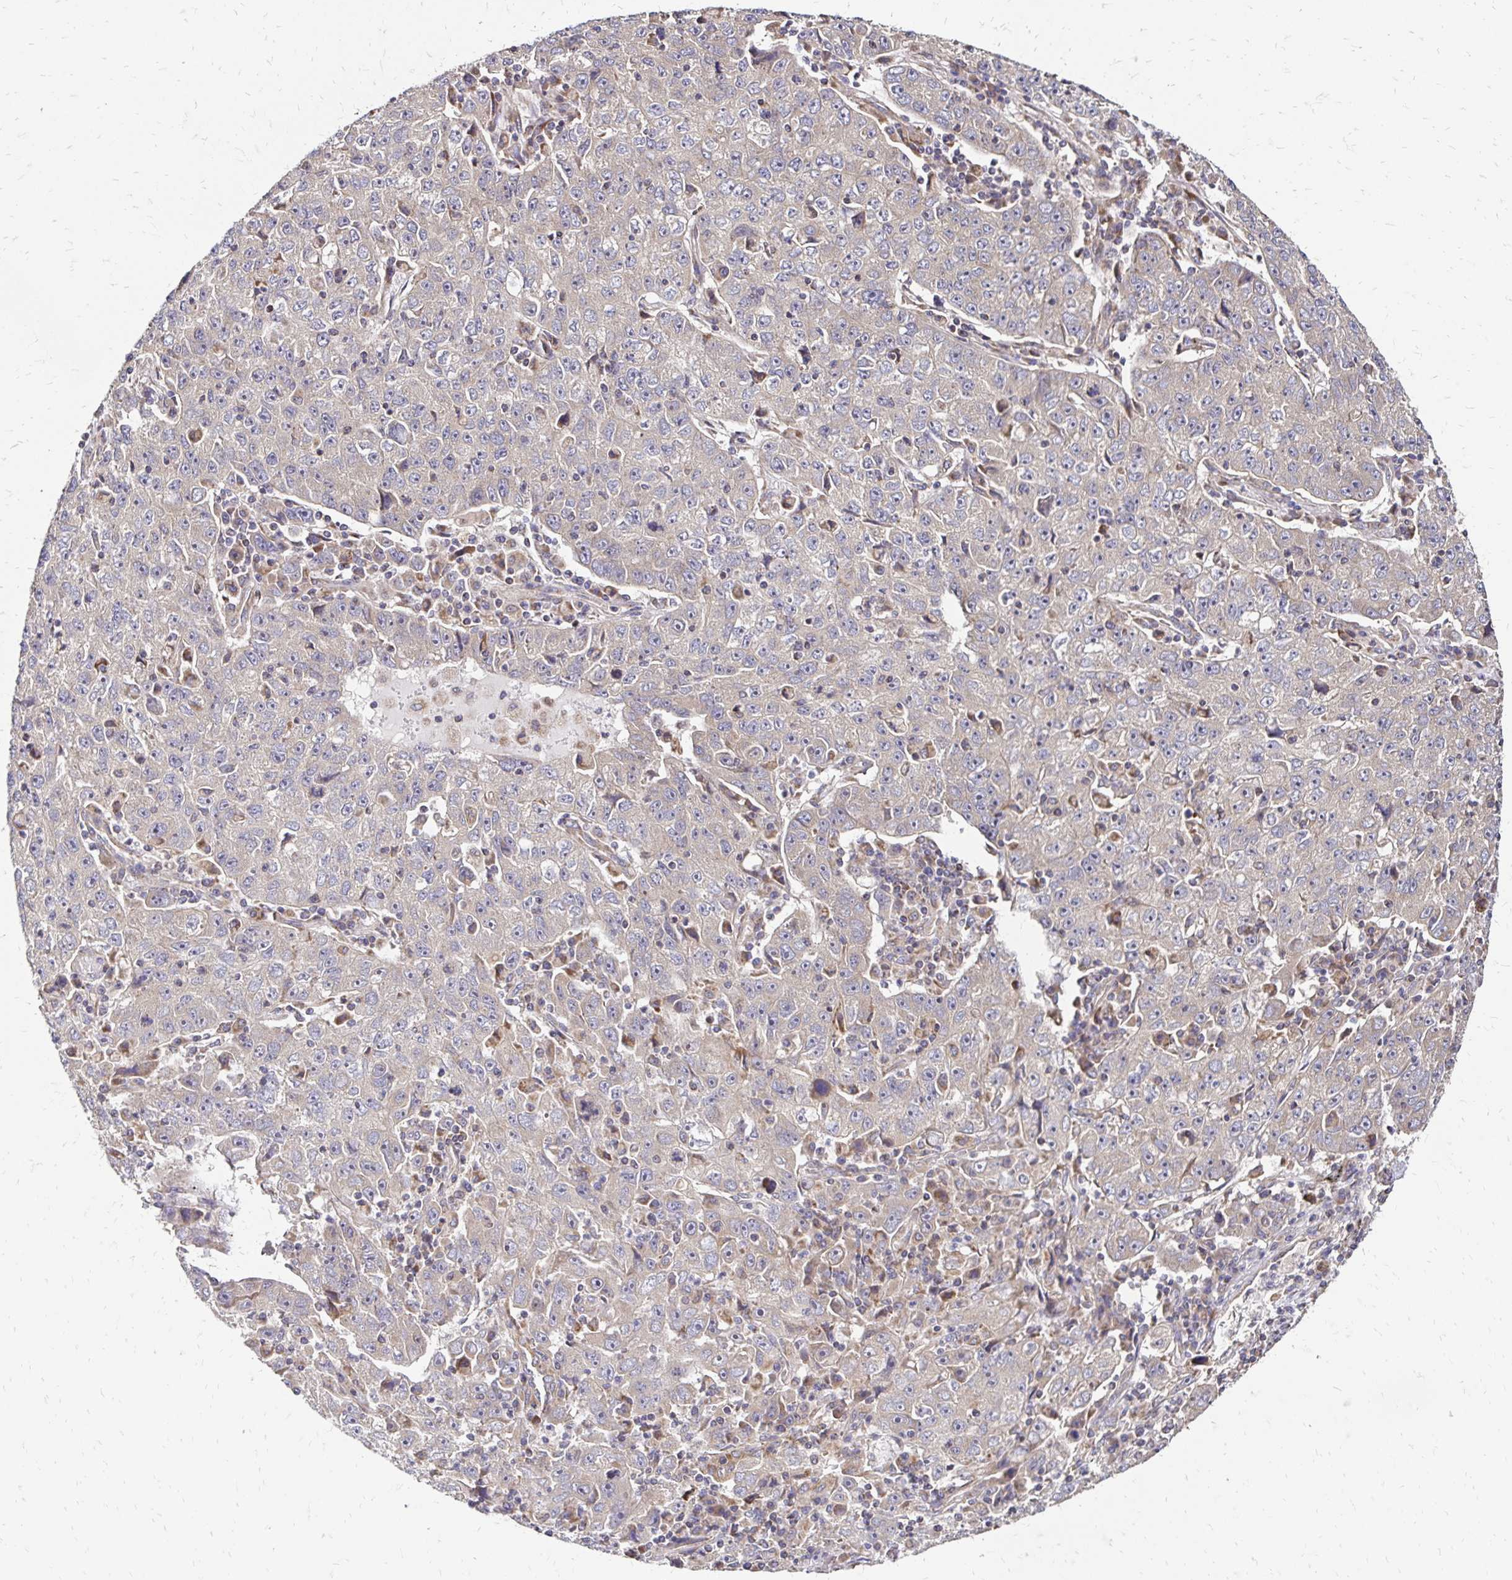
{"staining": {"intensity": "weak", "quantity": ">75%", "location": "cytoplasmic/membranous"}, "tissue": "lung cancer", "cell_type": "Tumor cells", "image_type": "cancer", "snomed": [{"axis": "morphology", "description": "Normal morphology"}, {"axis": "morphology", "description": "Adenocarcinoma, NOS"}, {"axis": "topography", "description": "Lymph node"}, {"axis": "topography", "description": "Lung"}], "caption": "Immunohistochemistry (IHC) photomicrograph of human lung adenocarcinoma stained for a protein (brown), which demonstrates low levels of weak cytoplasmic/membranous positivity in approximately >75% of tumor cells.", "gene": "ZW10", "patient": {"sex": "female", "age": 57}}